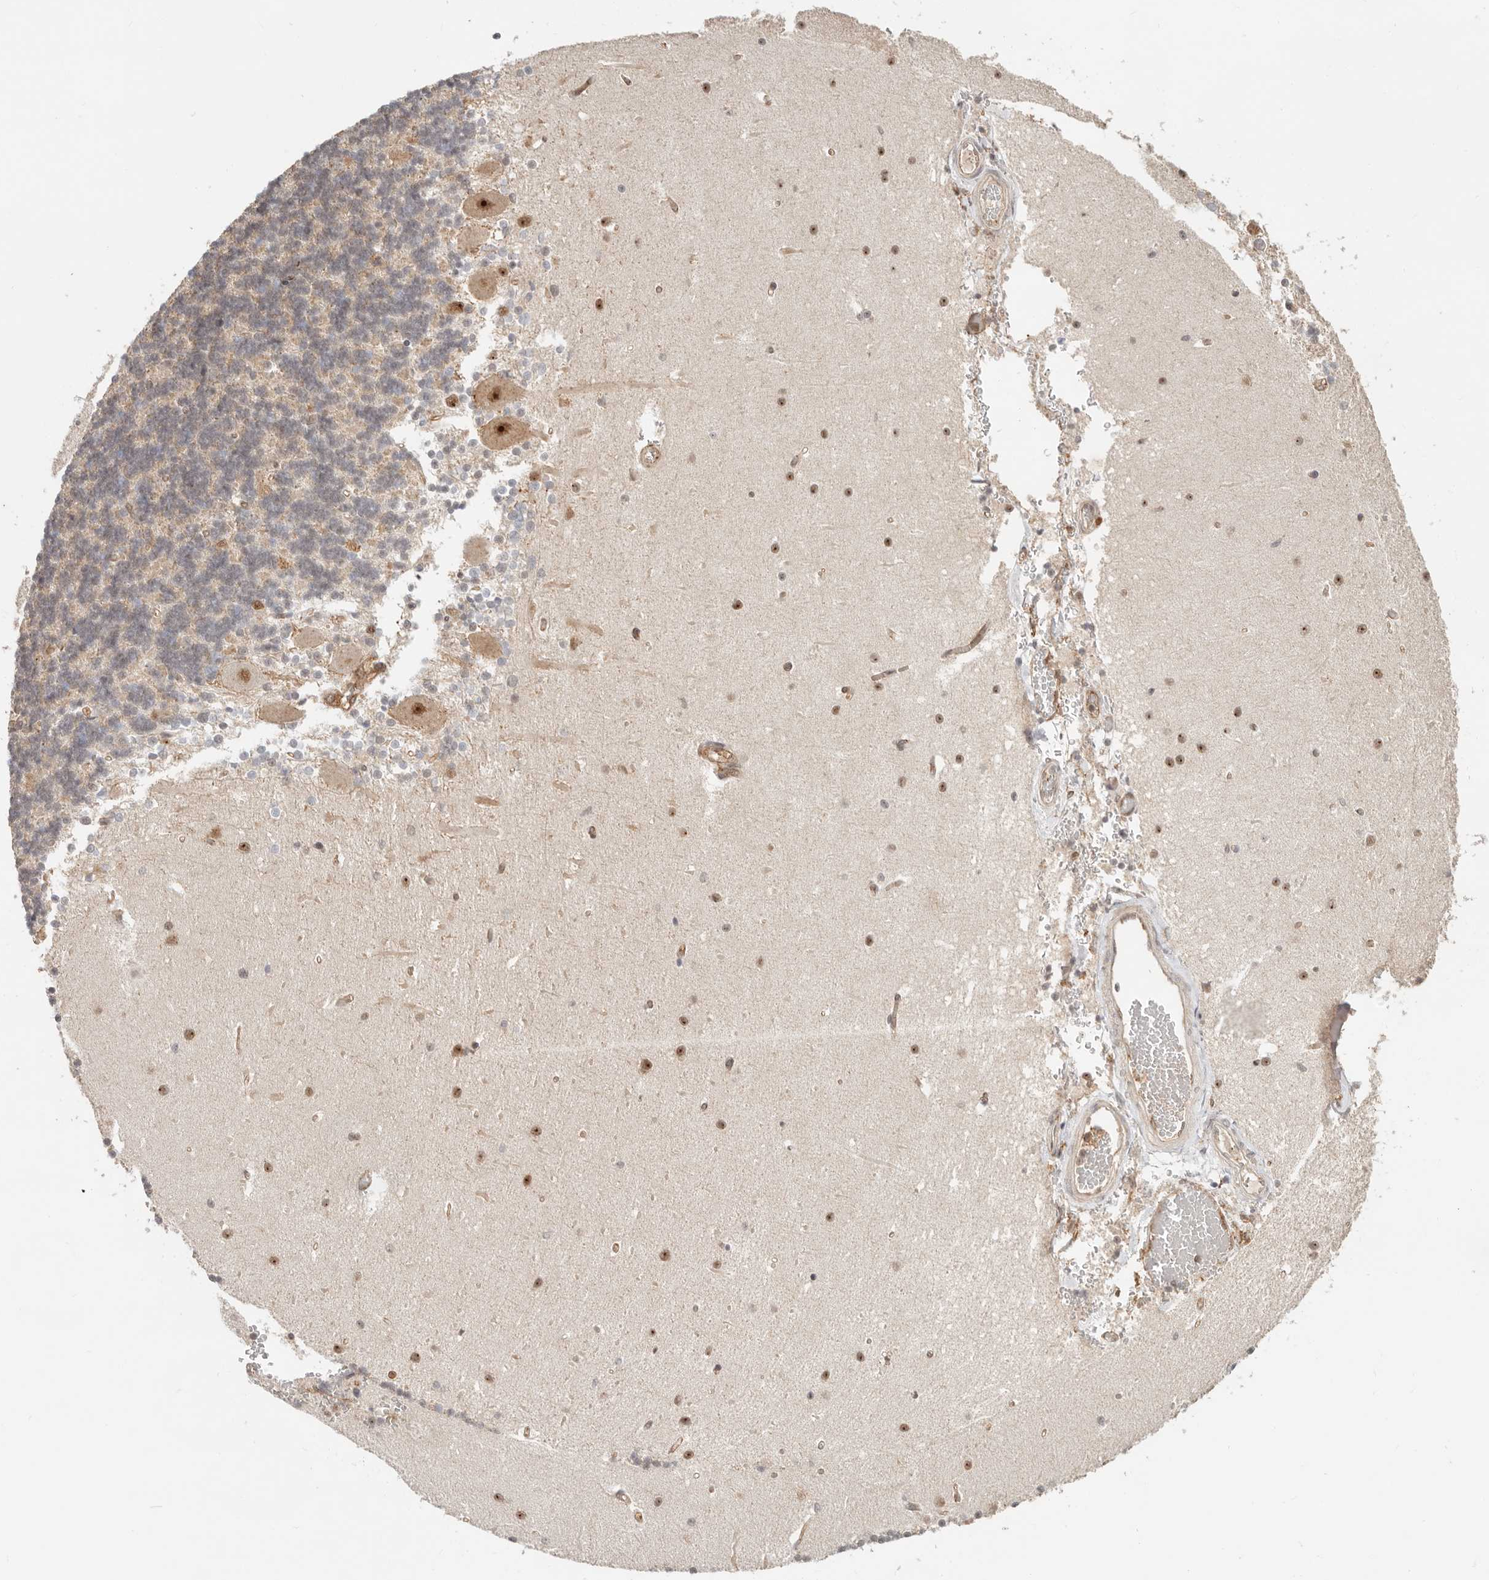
{"staining": {"intensity": "weak", "quantity": "<25%", "location": "nuclear"}, "tissue": "cerebellum", "cell_type": "Cells in granular layer", "image_type": "normal", "snomed": [{"axis": "morphology", "description": "Normal tissue, NOS"}, {"axis": "topography", "description": "Cerebellum"}], "caption": "IHC histopathology image of unremarkable cerebellum stained for a protein (brown), which displays no expression in cells in granular layer. Nuclei are stained in blue.", "gene": "HEXD", "patient": {"sex": "male", "age": 37}}